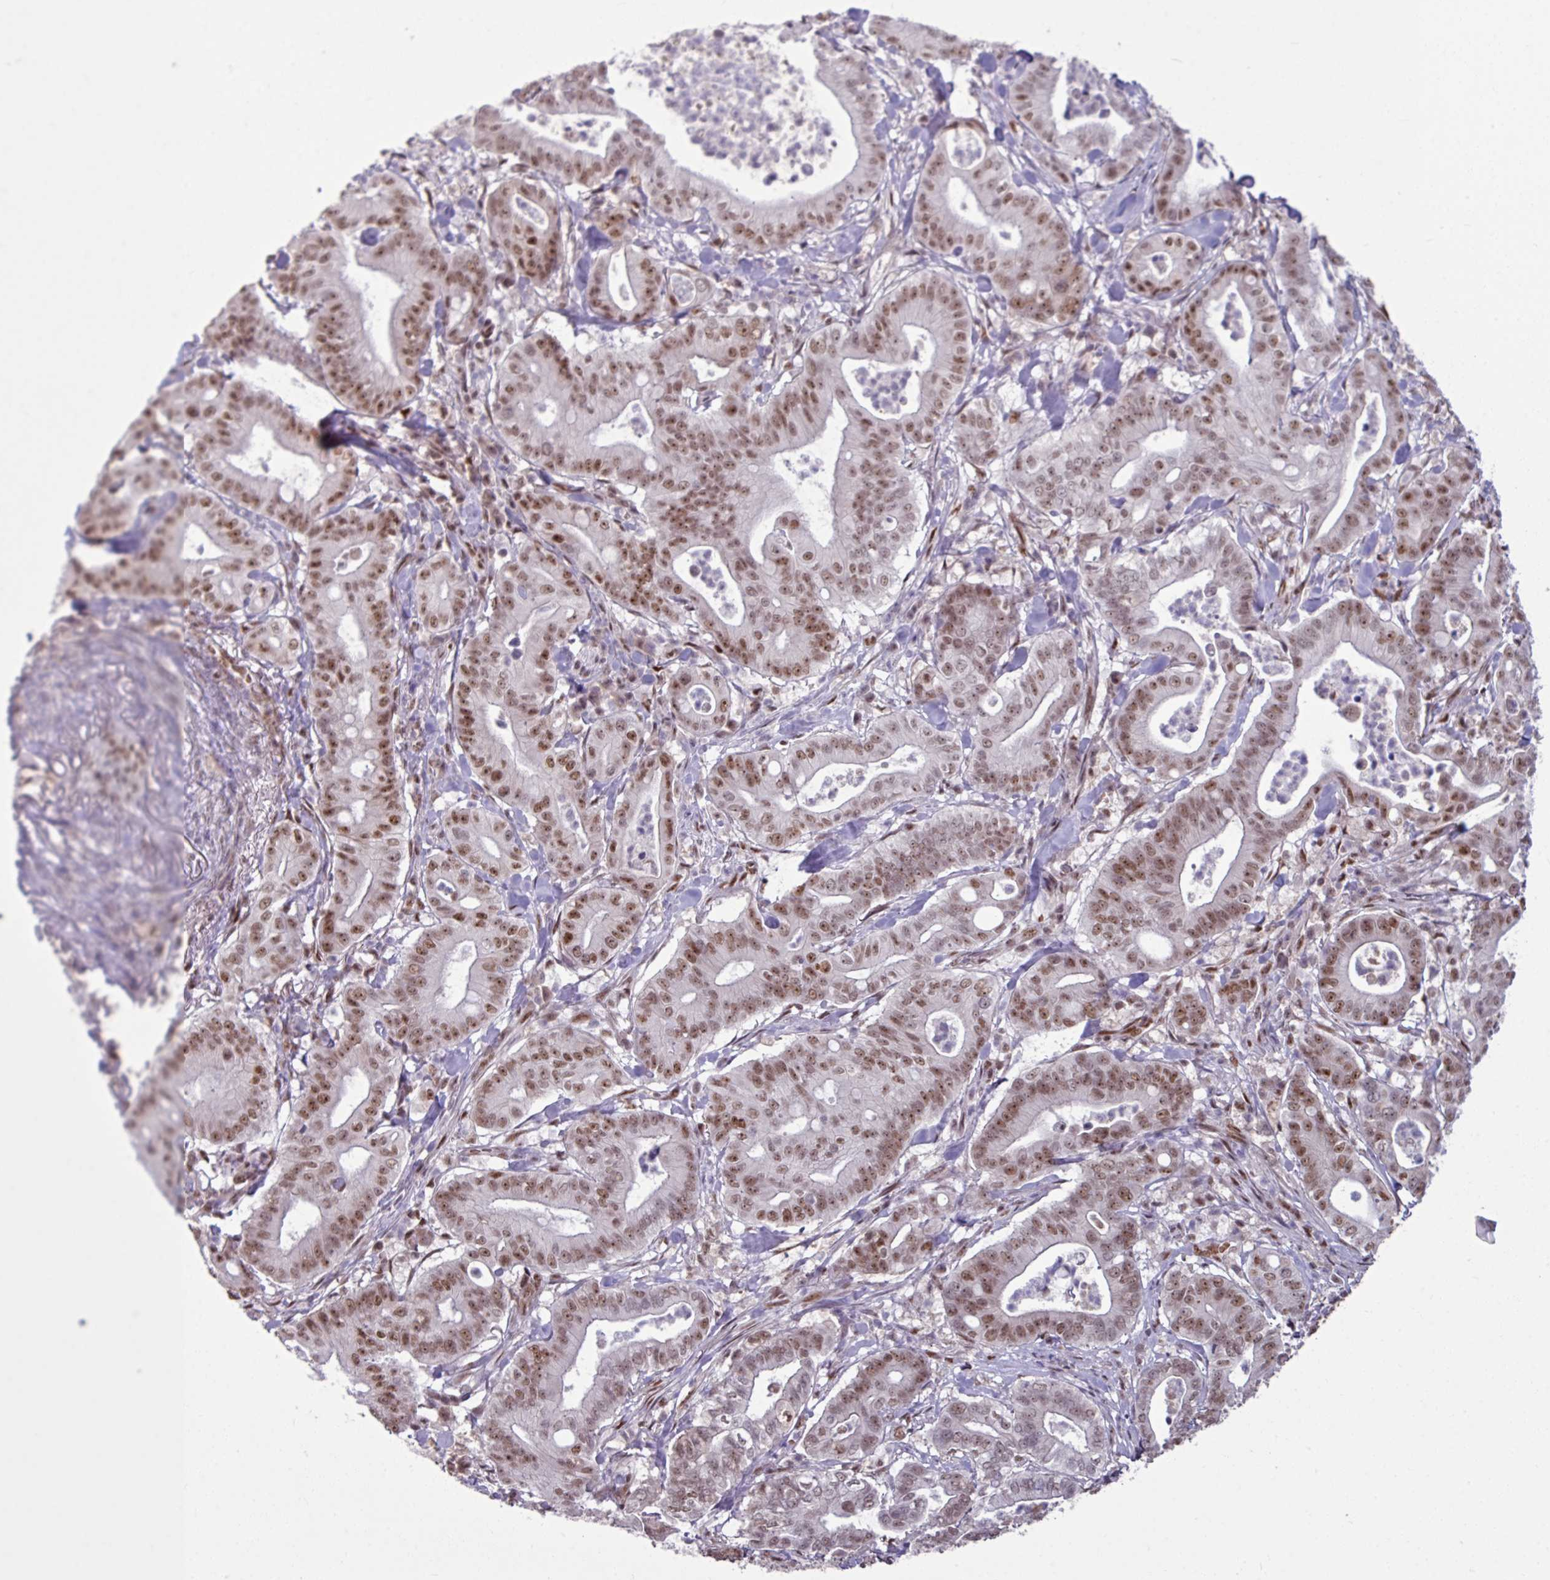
{"staining": {"intensity": "moderate", "quantity": ">75%", "location": "nuclear"}, "tissue": "pancreatic cancer", "cell_type": "Tumor cells", "image_type": "cancer", "snomed": [{"axis": "morphology", "description": "Adenocarcinoma, NOS"}, {"axis": "topography", "description": "Pancreas"}], "caption": "Immunohistochemical staining of adenocarcinoma (pancreatic) demonstrates medium levels of moderate nuclear protein staining in about >75% of tumor cells. Nuclei are stained in blue.", "gene": "TDG", "patient": {"sex": "male", "age": 71}}